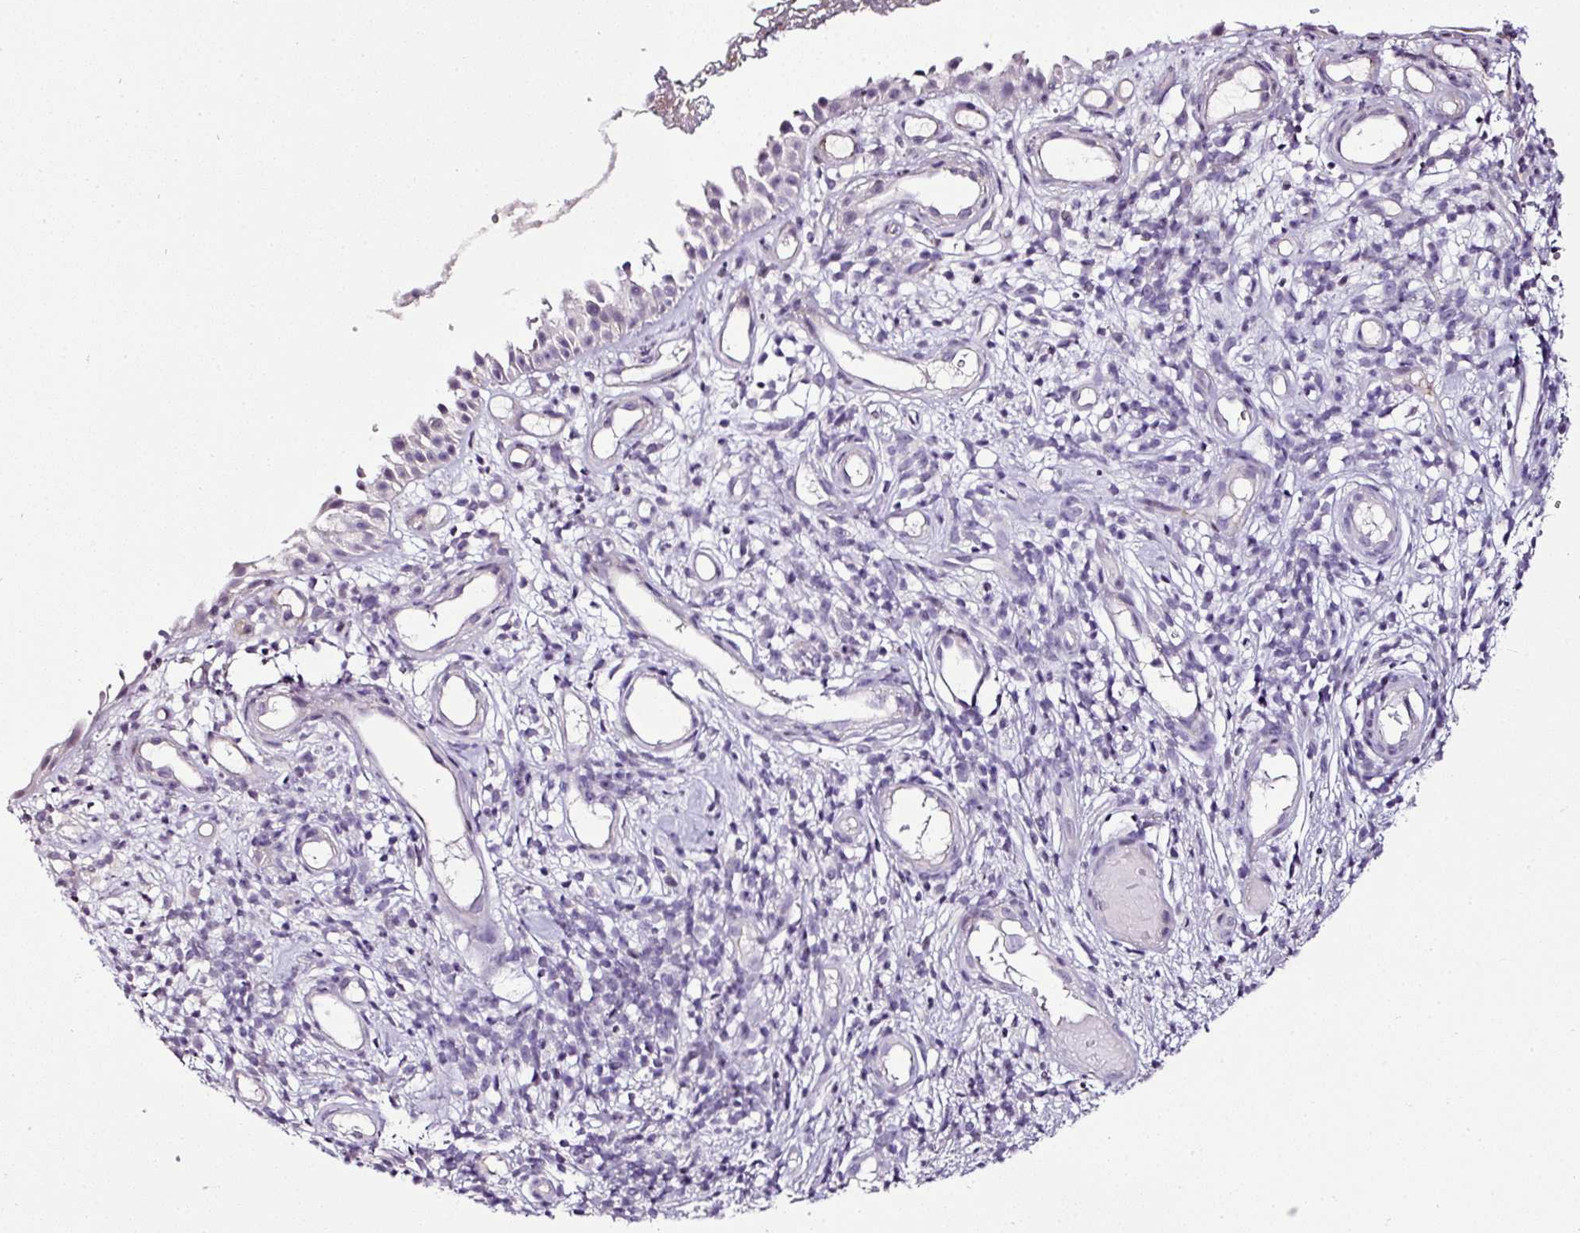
{"staining": {"intensity": "negative", "quantity": "none", "location": "none"}, "tissue": "nasopharynx", "cell_type": "Respiratory epithelial cells", "image_type": "normal", "snomed": [{"axis": "morphology", "description": "Normal tissue, NOS"}, {"axis": "morphology", "description": "Inflammation, NOS"}, {"axis": "topography", "description": "Nasopharynx"}], "caption": "Respiratory epithelial cells are negative for brown protein staining in benign nasopharynx. (Stains: DAB (3,3'-diaminobenzidine) immunohistochemistry with hematoxylin counter stain, Microscopy: brightfield microscopy at high magnification).", "gene": "TEX30", "patient": {"sex": "male", "age": 54}}